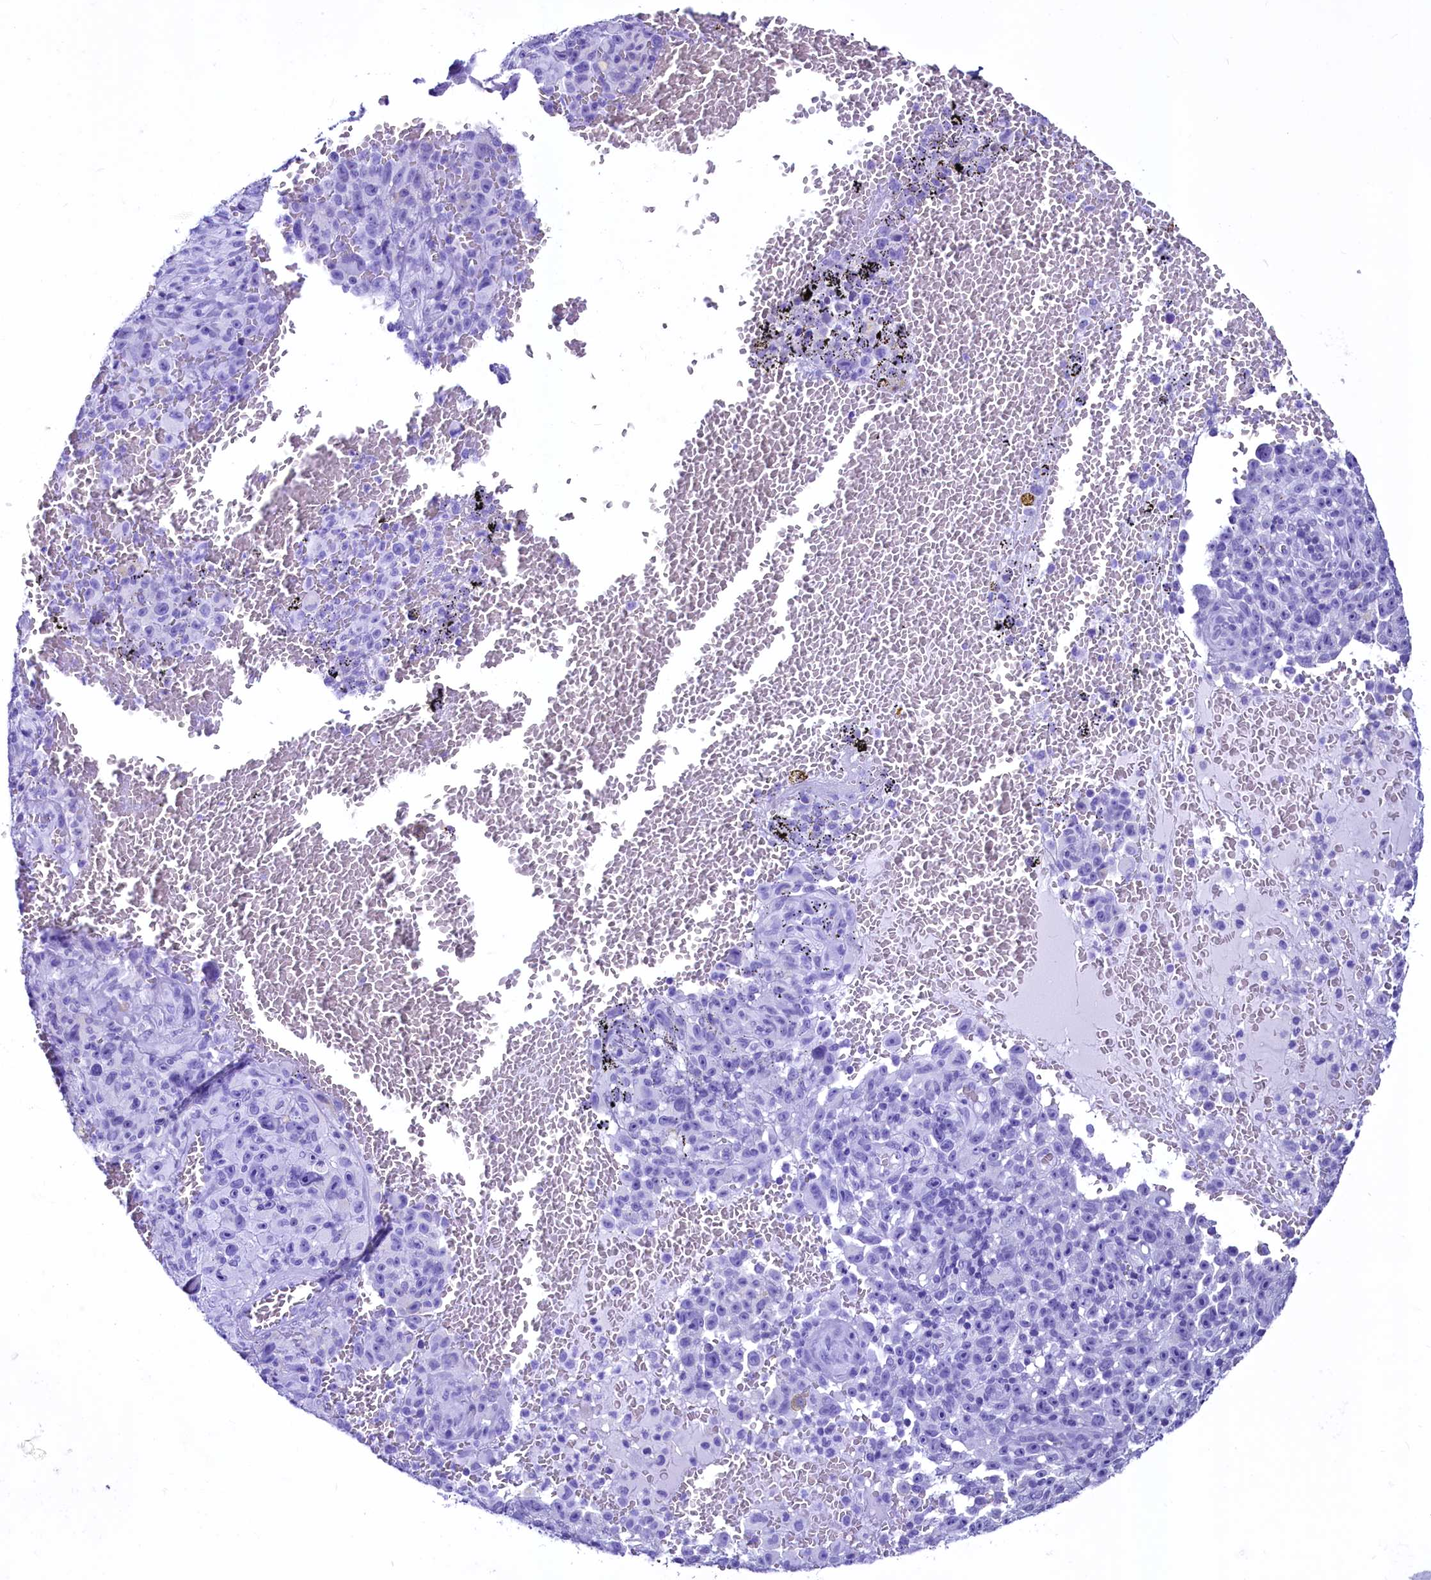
{"staining": {"intensity": "negative", "quantity": "none", "location": "none"}, "tissue": "melanoma", "cell_type": "Tumor cells", "image_type": "cancer", "snomed": [{"axis": "morphology", "description": "Malignant melanoma, NOS"}, {"axis": "topography", "description": "Skin"}], "caption": "Melanoma was stained to show a protein in brown. There is no significant staining in tumor cells. The staining was performed using DAB (3,3'-diaminobenzidine) to visualize the protein expression in brown, while the nuclei were stained in blue with hematoxylin (Magnification: 20x).", "gene": "SFSWAP", "patient": {"sex": "female", "age": 82}}